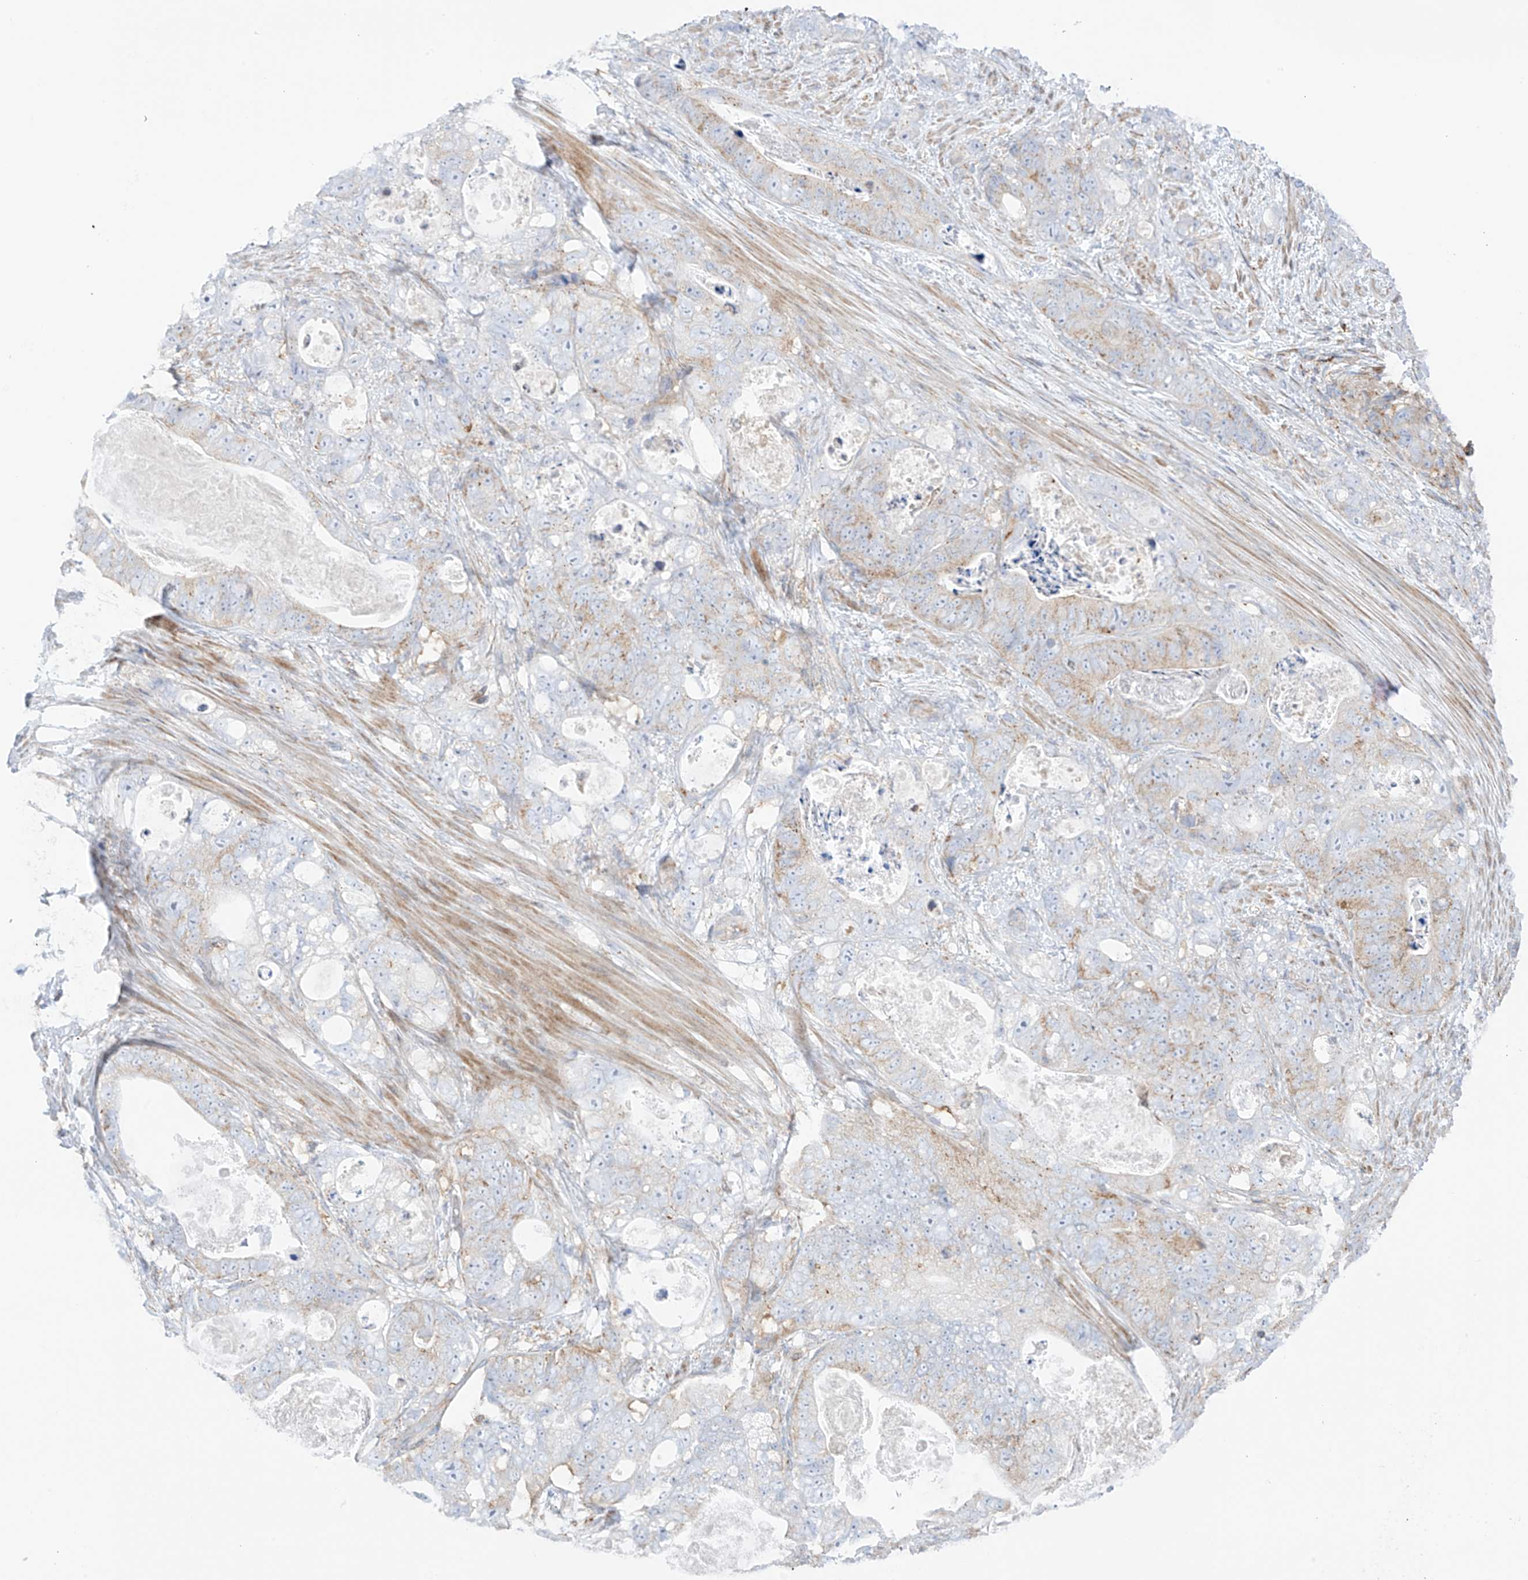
{"staining": {"intensity": "moderate", "quantity": "<25%", "location": "cytoplasmic/membranous"}, "tissue": "stomach cancer", "cell_type": "Tumor cells", "image_type": "cancer", "snomed": [{"axis": "morphology", "description": "Normal tissue, NOS"}, {"axis": "morphology", "description": "Adenocarcinoma, NOS"}, {"axis": "topography", "description": "Stomach"}], "caption": "Immunohistochemistry (IHC) (DAB (3,3'-diaminobenzidine)) staining of human stomach adenocarcinoma demonstrates moderate cytoplasmic/membranous protein positivity in about <25% of tumor cells.", "gene": "XKR3", "patient": {"sex": "female", "age": 89}}